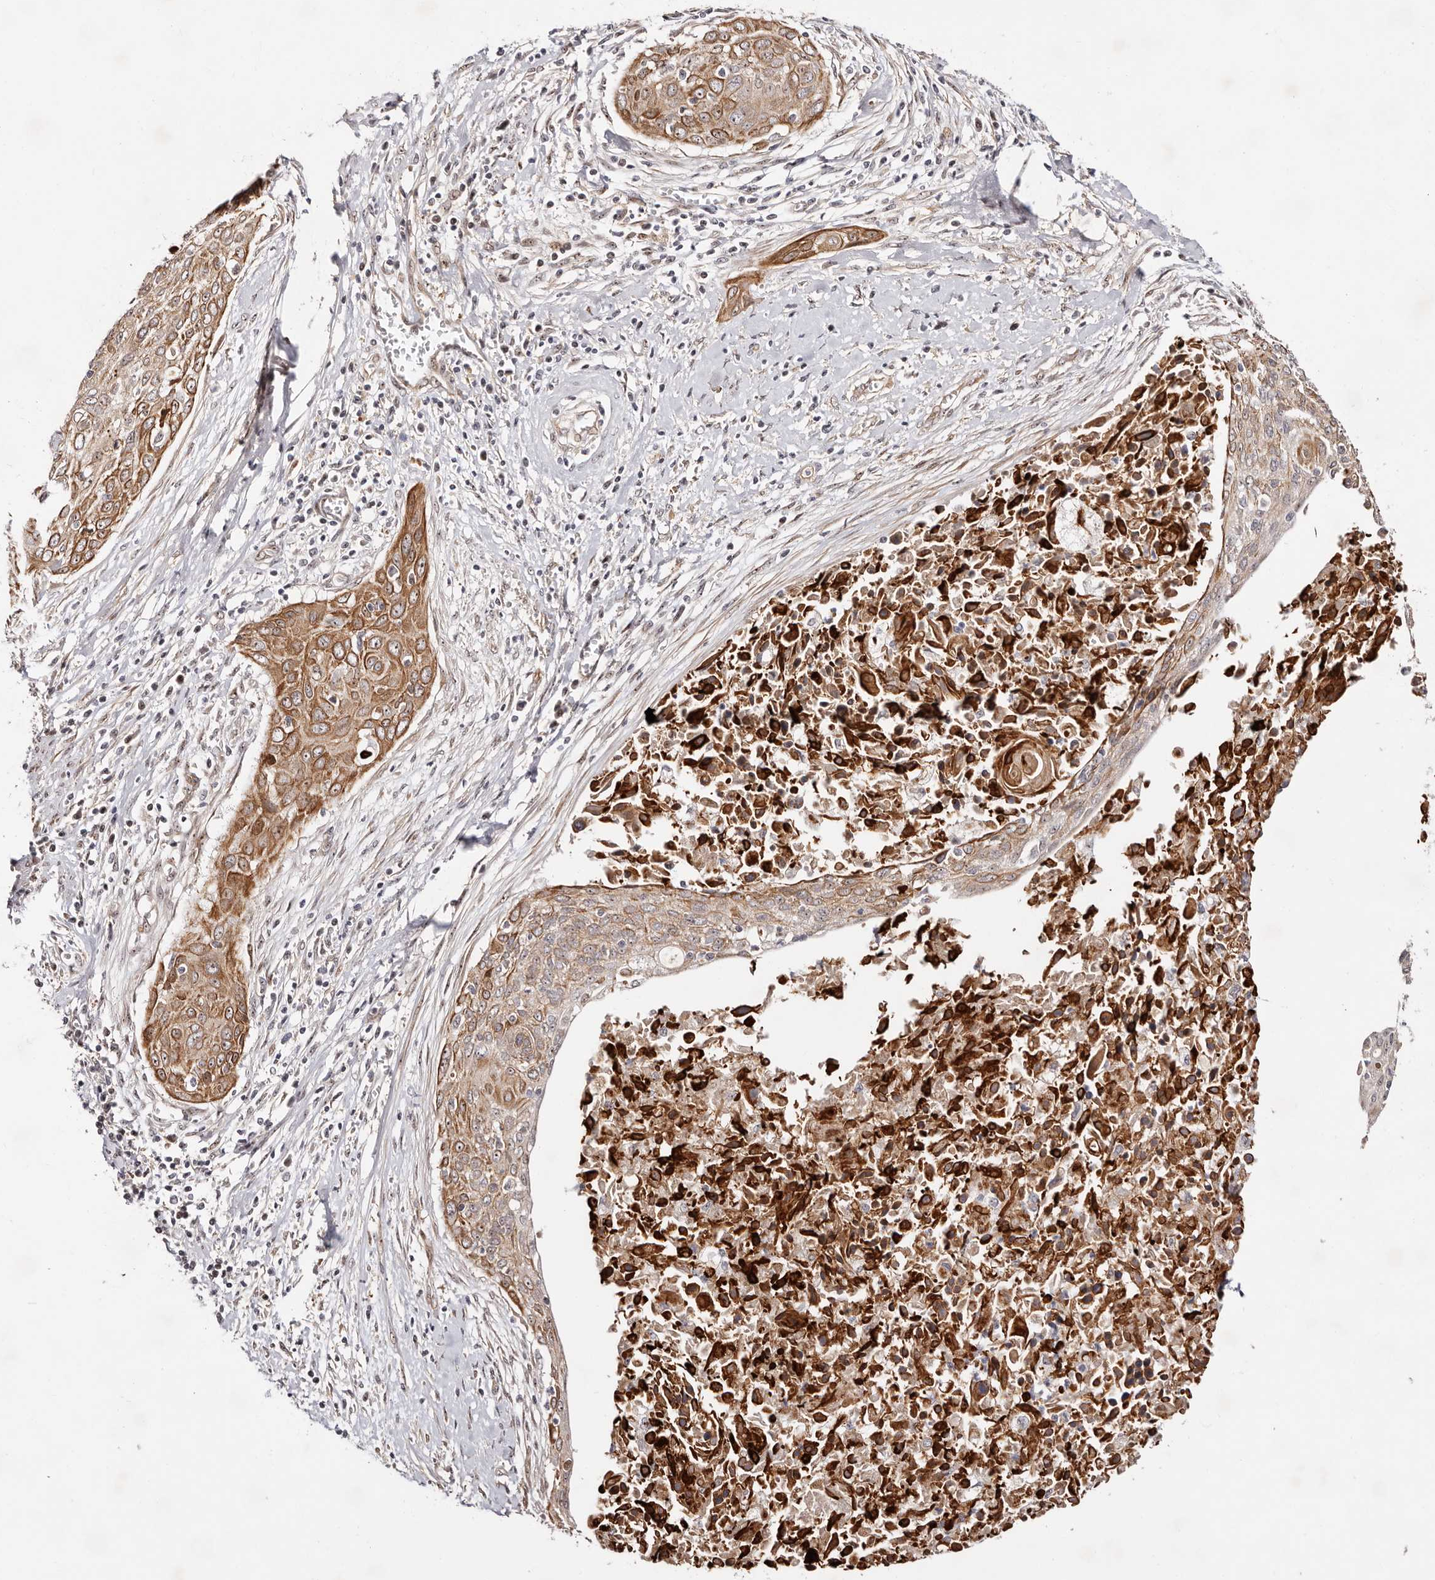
{"staining": {"intensity": "moderate", "quantity": ">75%", "location": "cytoplasmic/membranous"}, "tissue": "cervical cancer", "cell_type": "Tumor cells", "image_type": "cancer", "snomed": [{"axis": "morphology", "description": "Squamous cell carcinoma, NOS"}, {"axis": "topography", "description": "Cervix"}], "caption": "Immunohistochemistry (IHC) photomicrograph of cervical squamous cell carcinoma stained for a protein (brown), which shows medium levels of moderate cytoplasmic/membranous expression in approximately >75% of tumor cells.", "gene": "ODF2L", "patient": {"sex": "female", "age": 55}}